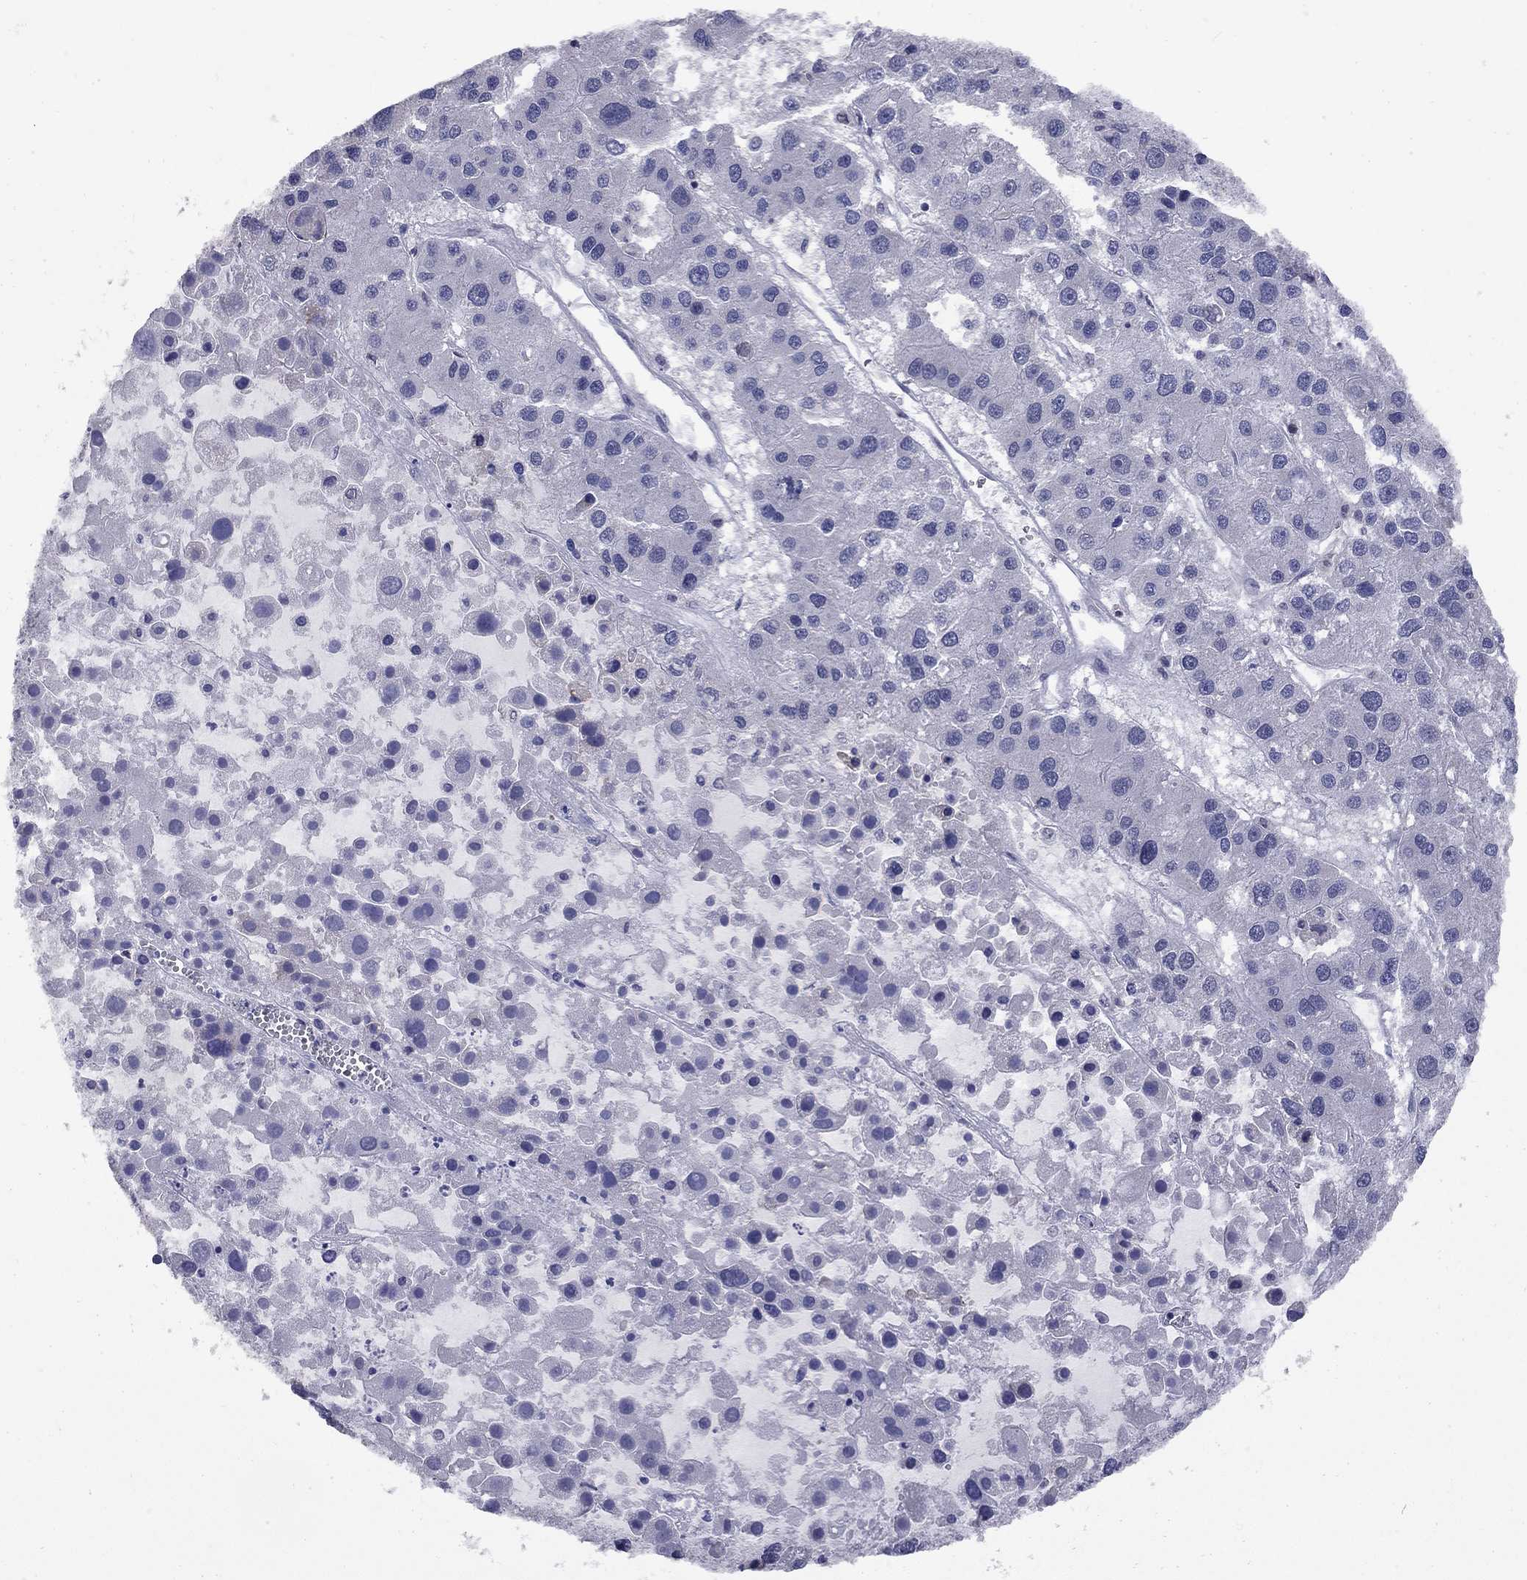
{"staining": {"intensity": "negative", "quantity": "none", "location": "none"}, "tissue": "liver cancer", "cell_type": "Tumor cells", "image_type": "cancer", "snomed": [{"axis": "morphology", "description": "Carcinoma, Hepatocellular, NOS"}, {"axis": "topography", "description": "Liver"}], "caption": "The micrograph demonstrates no significant positivity in tumor cells of hepatocellular carcinoma (liver).", "gene": "HTR4", "patient": {"sex": "male", "age": 73}}